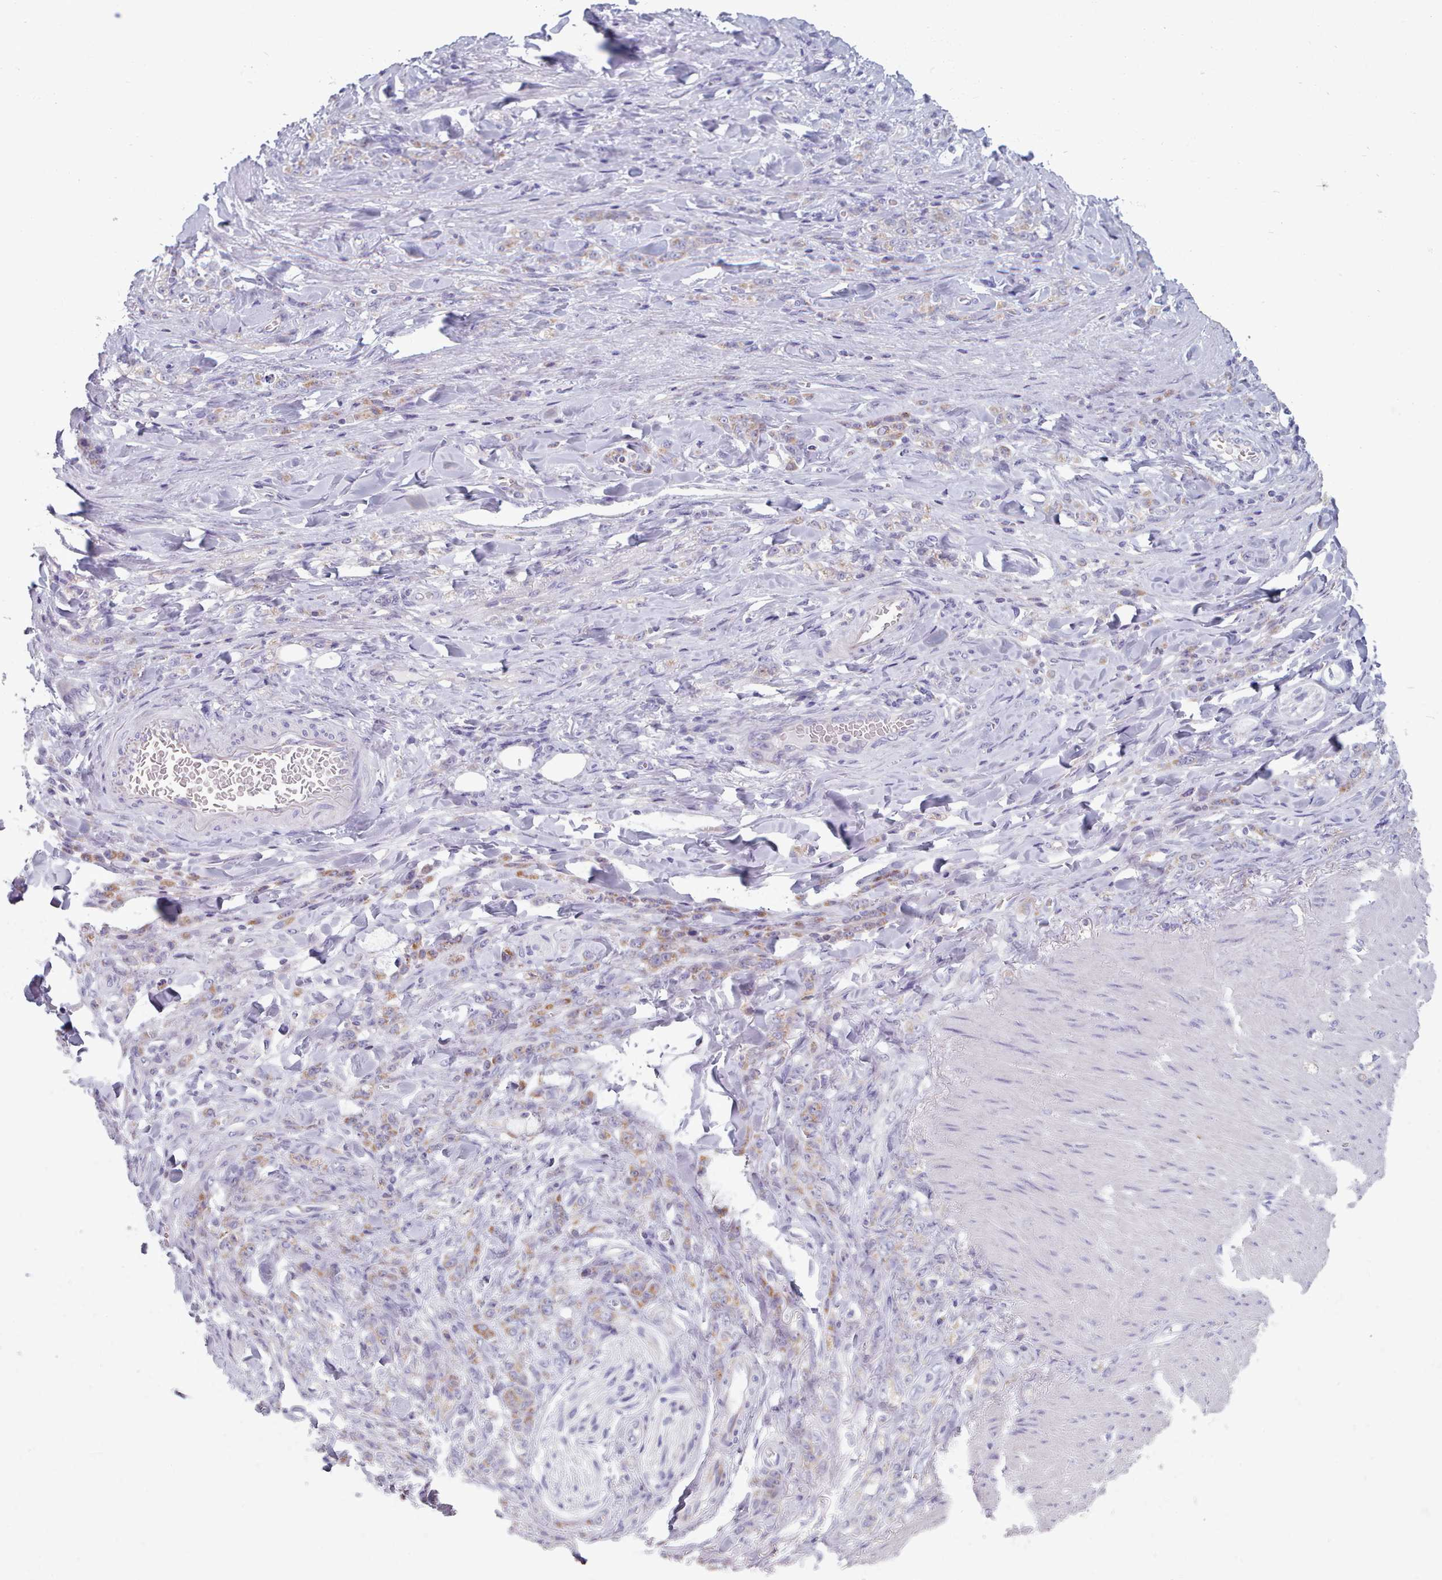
{"staining": {"intensity": "weak", "quantity": "25%-75%", "location": "cytoplasmic/membranous"}, "tissue": "stomach cancer", "cell_type": "Tumor cells", "image_type": "cancer", "snomed": [{"axis": "morphology", "description": "Normal tissue, NOS"}, {"axis": "morphology", "description": "Adenocarcinoma, NOS"}, {"axis": "topography", "description": "Stomach"}], "caption": "Tumor cells demonstrate low levels of weak cytoplasmic/membranous expression in approximately 25%-75% of cells in stomach cancer (adenocarcinoma).", "gene": "FAM170B", "patient": {"sex": "male", "age": 82}}